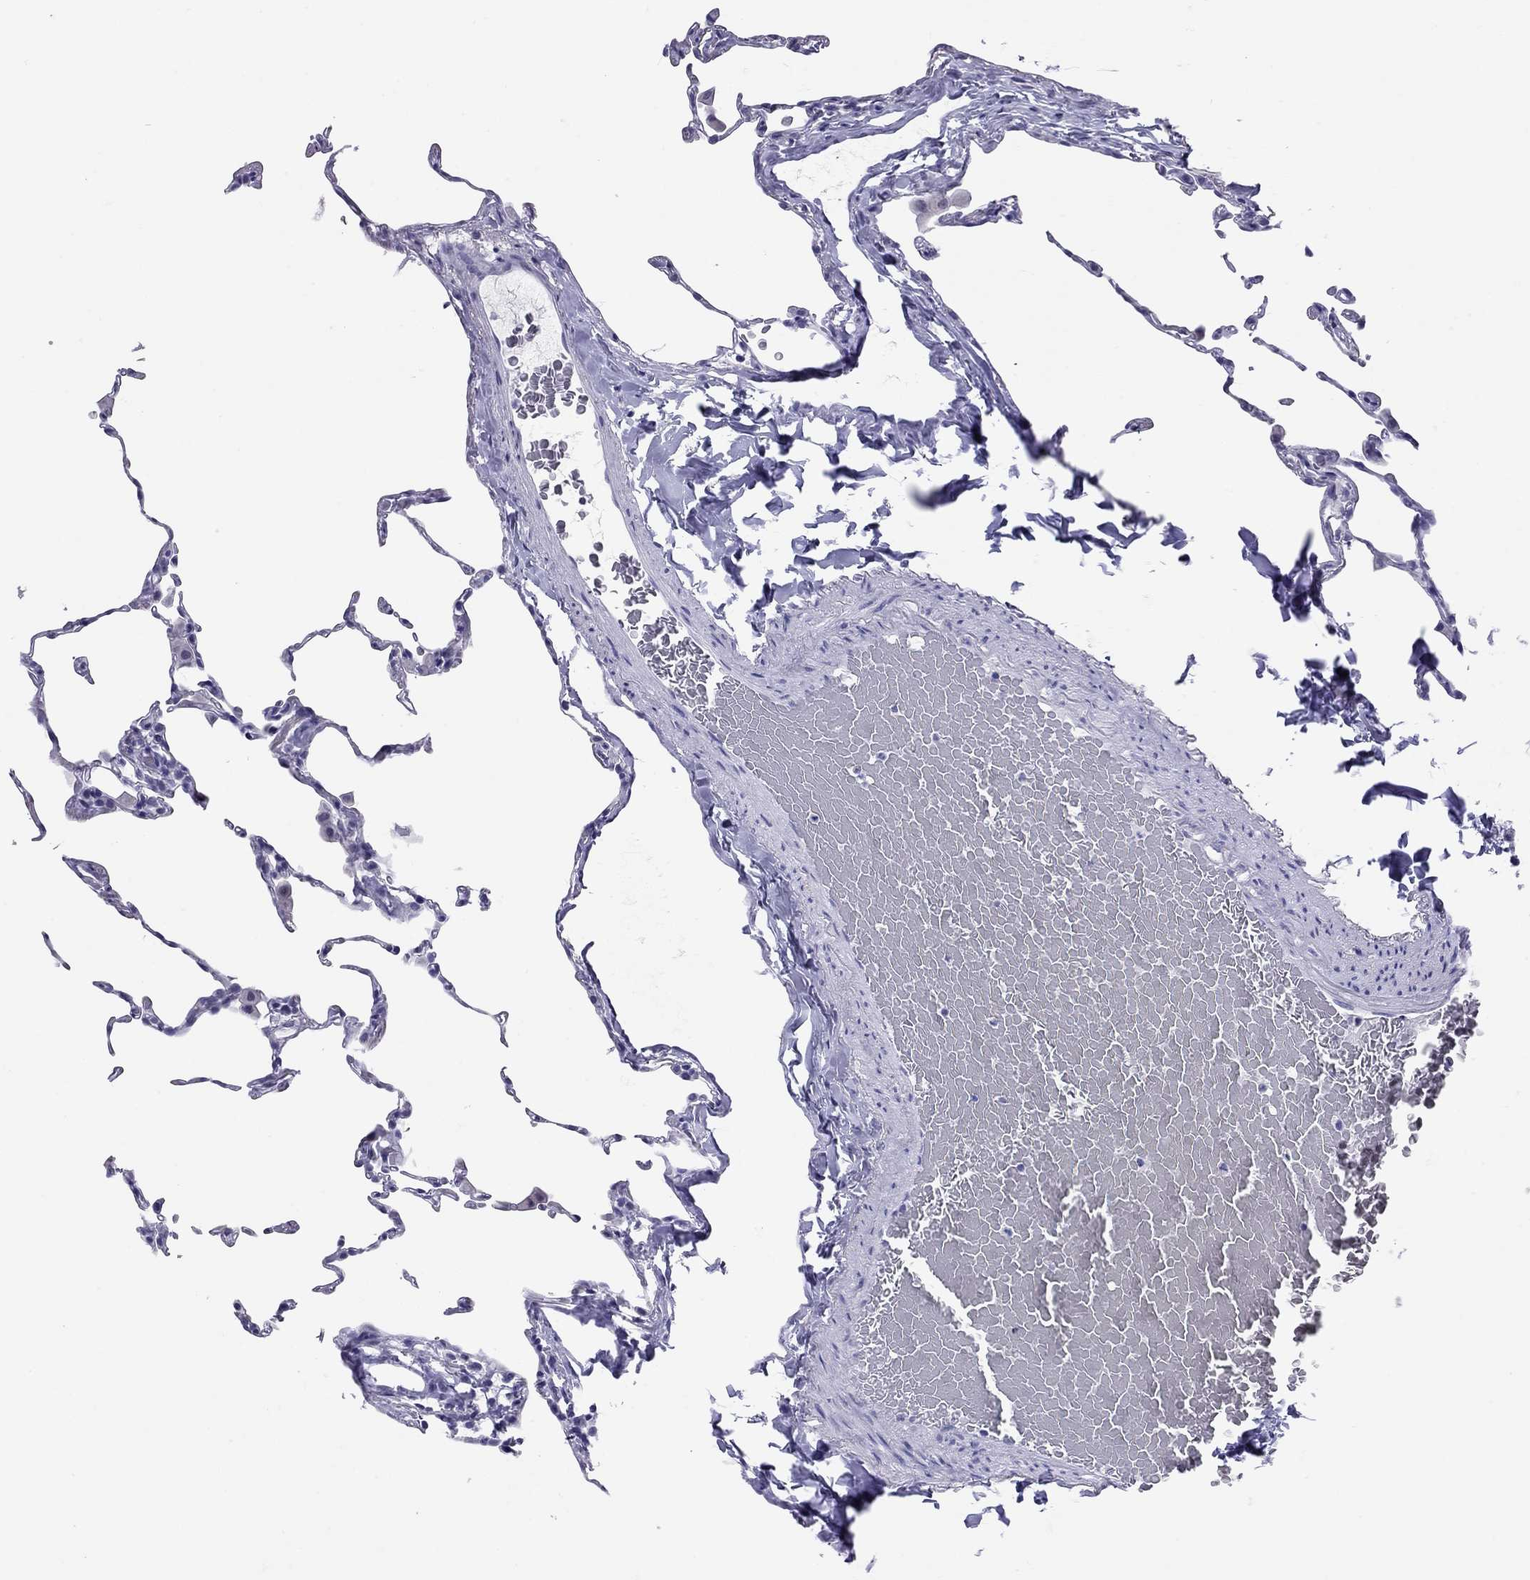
{"staining": {"intensity": "negative", "quantity": "none", "location": "none"}, "tissue": "lung", "cell_type": "Alveolar cells", "image_type": "normal", "snomed": [{"axis": "morphology", "description": "Normal tissue, NOS"}, {"axis": "topography", "description": "Lung"}], "caption": "IHC histopathology image of benign lung: human lung stained with DAB reveals no significant protein expression in alveolar cells. (DAB (3,3'-diaminobenzidine) IHC with hematoxylin counter stain).", "gene": "LYAR", "patient": {"sex": "female", "age": 57}}